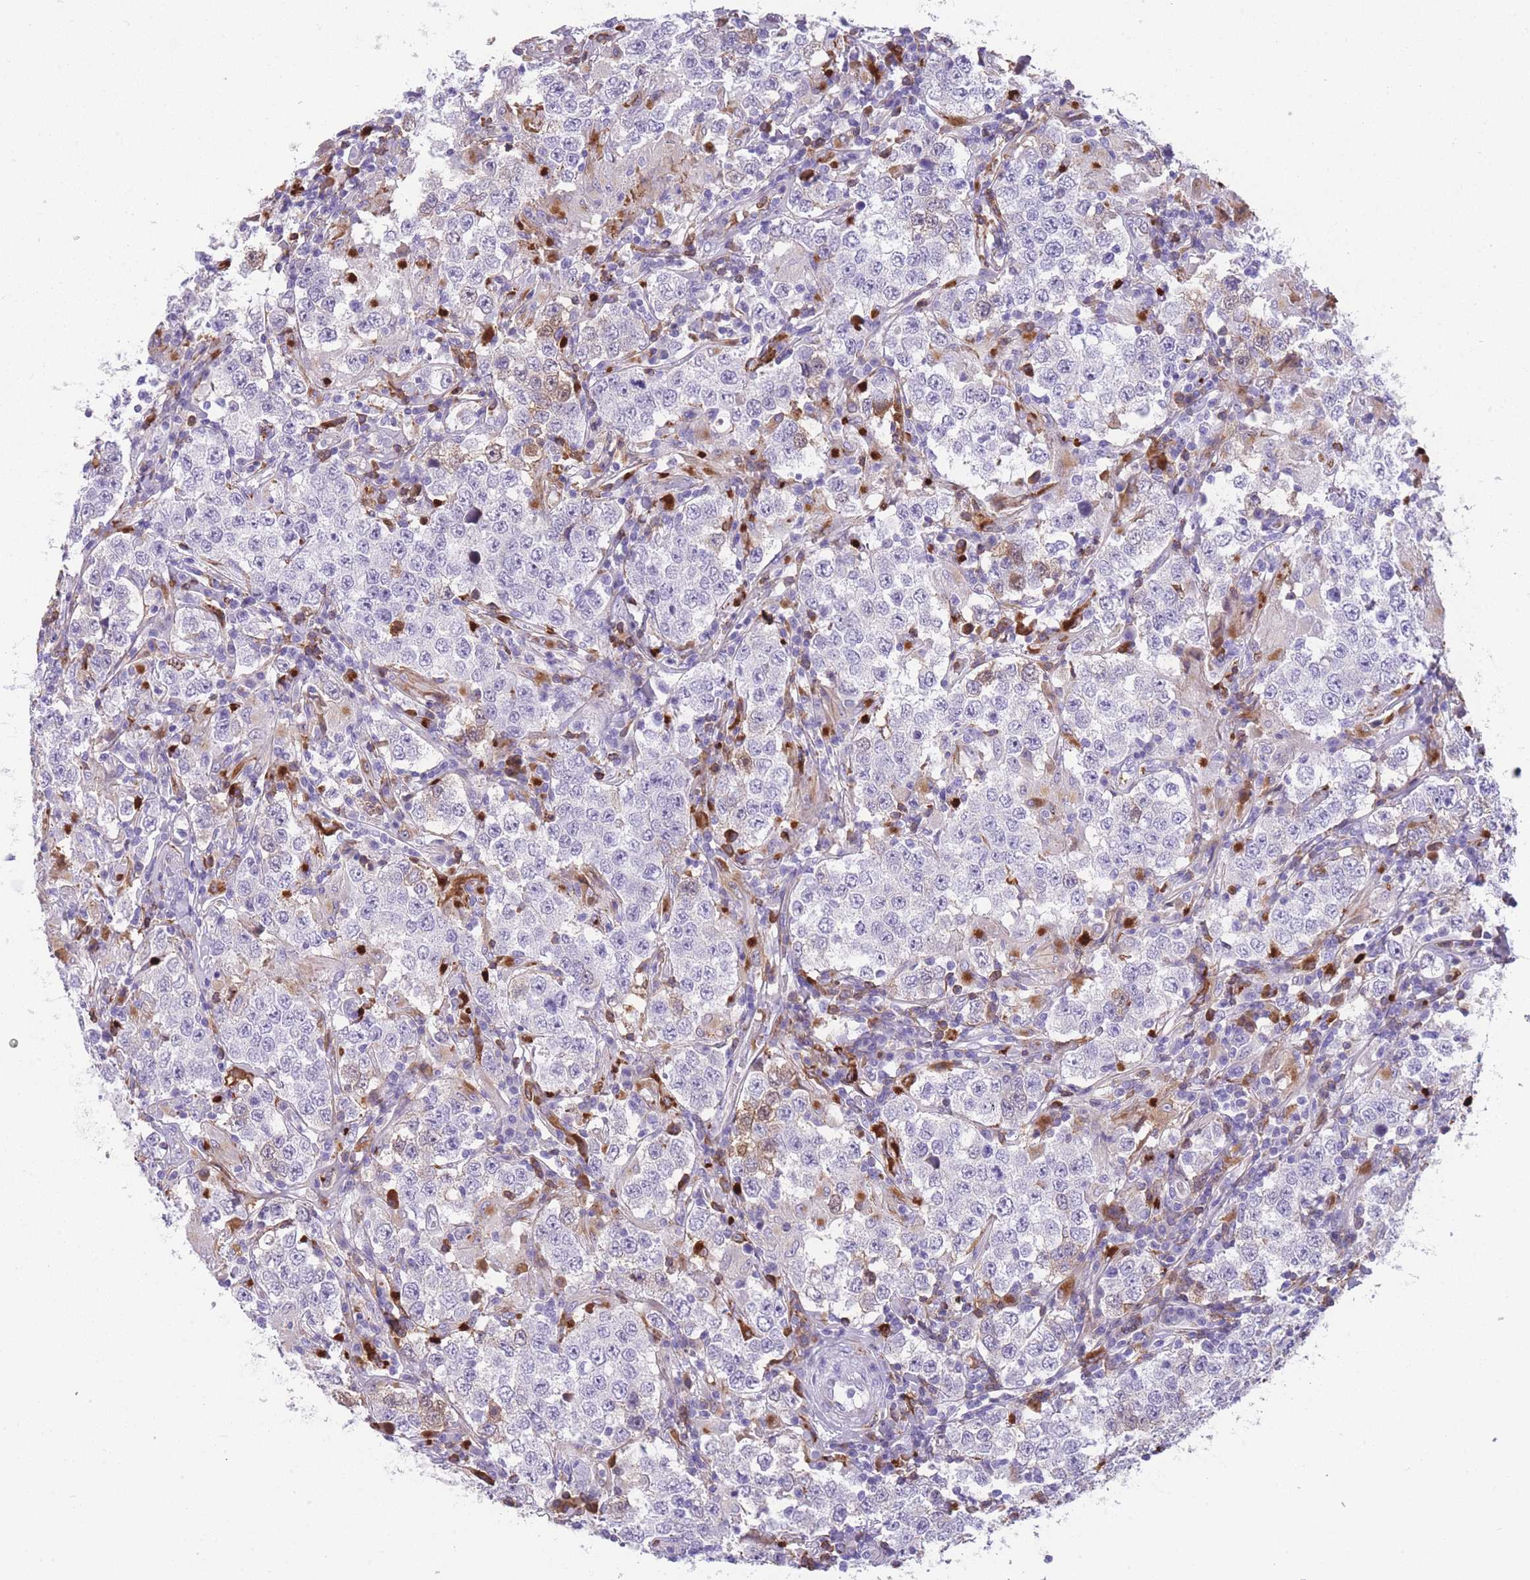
{"staining": {"intensity": "negative", "quantity": "none", "location": "none"}, "tissue": "testis cancer", "cell_type": "Tumor cells", "image_type": "cancer", "snomed": [{"axis": "morphology", "description": "Seminoma, NOS"}, {"axis": "morphology", "description": "Carcinoma, Embryonal, NOS"}, {"axis": "topography", "description": "Testis"}], "caption": "Protein analysis of embryonal carcinoma (testis) exhibits no significant positivity in tumor cells.", "gene": "GNAT1", "patient": {"sex": "male", "age": 41}}